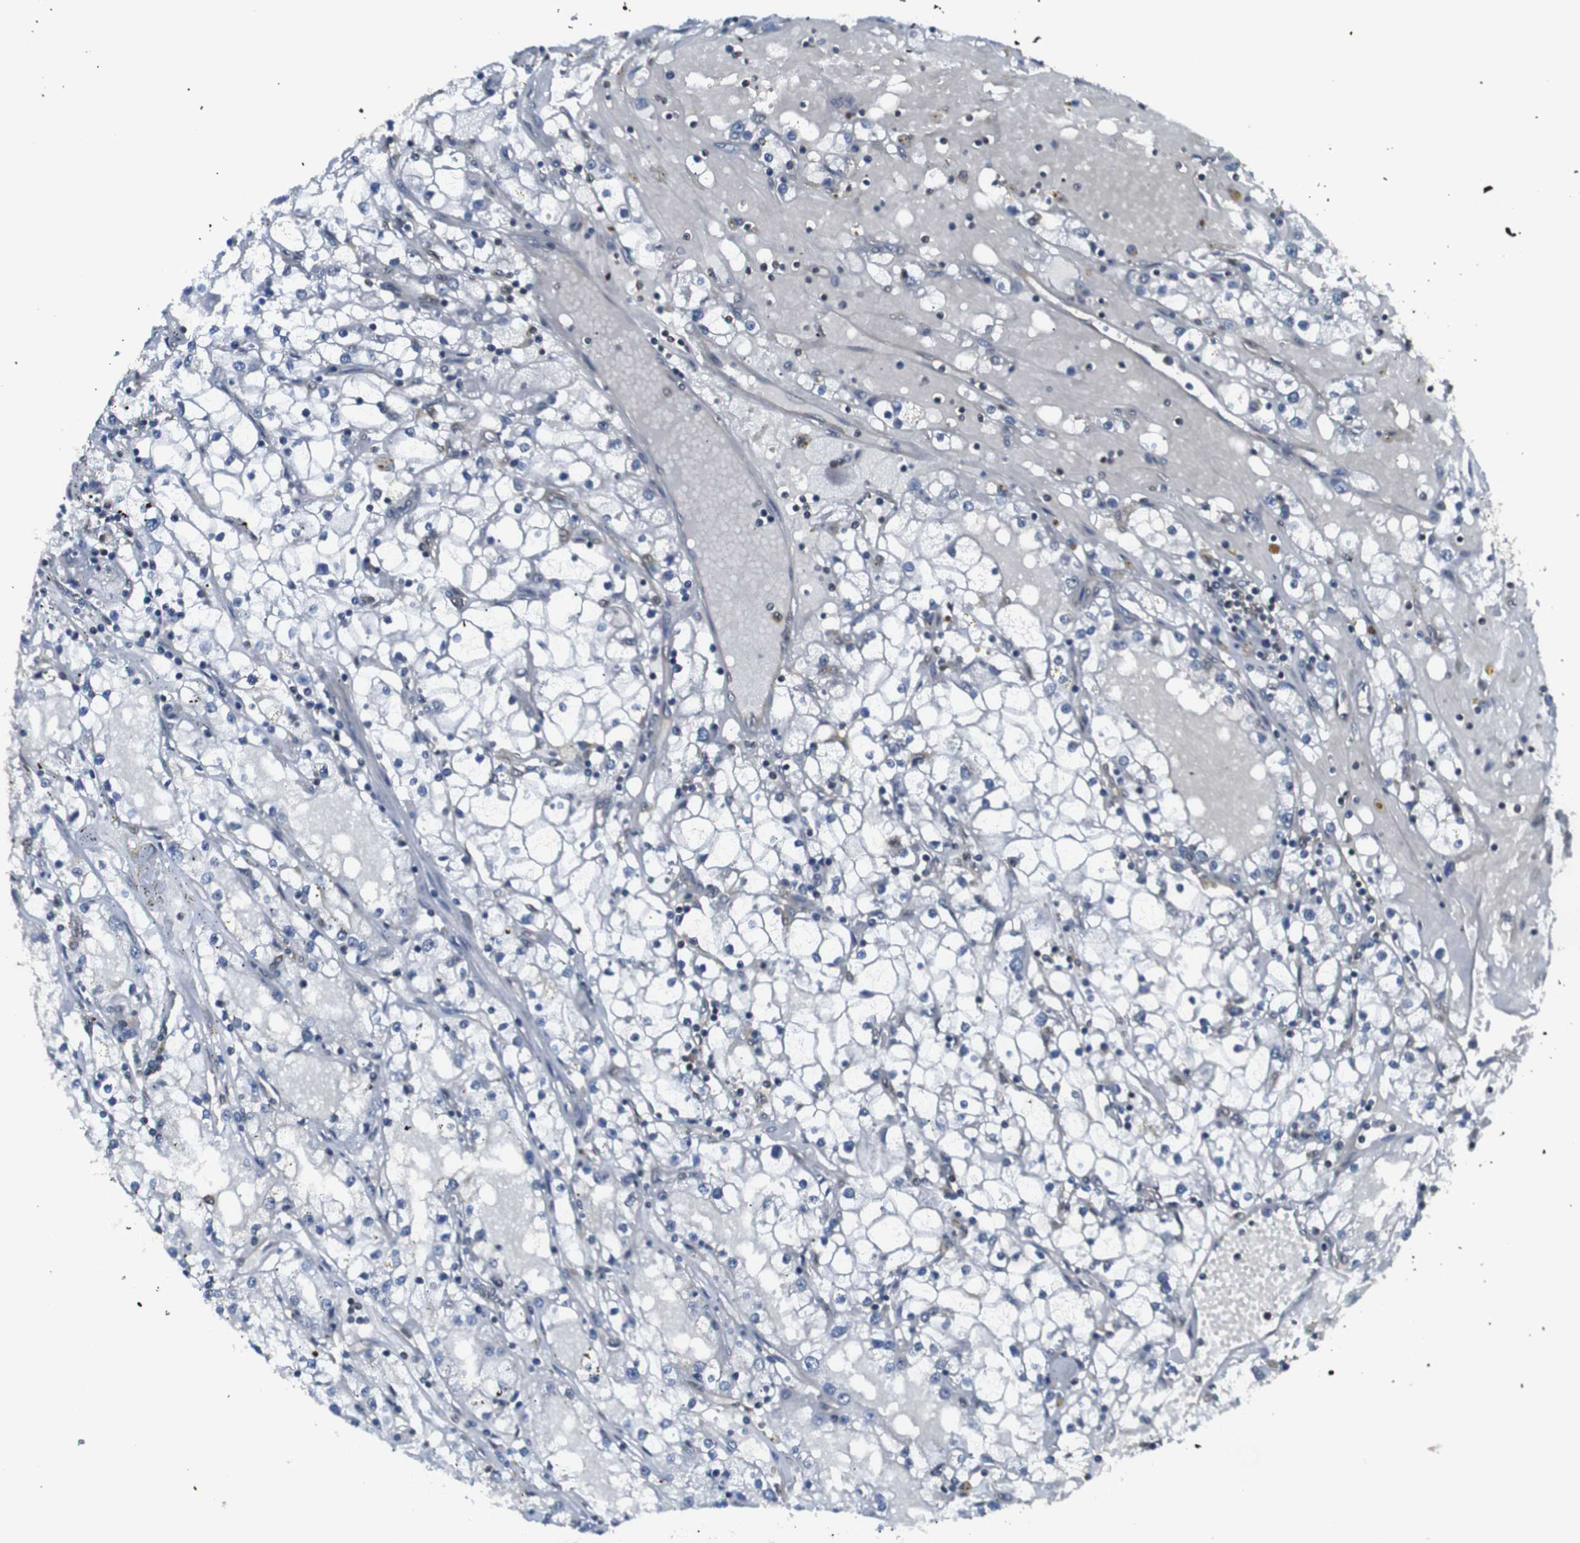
{"staining": {"intensity": "negative", "quantity": "none", "location": "none"}, "tissue": "renal cancer", "cell_type": "Tumor cells", "image_type": "cancer", "snomed": [{"axis": "morphology", "description": "Adenocarcinoma, NOS"}, {"axis": "topography", "description": "Kidney"}], "caption": "A high-resolution micrograph shows immunohistochemistry (IHC) staining of renal cancer (adenocarcinoma), which exhibits no significant positivity in tumor cells.", "gene": "UBXN1", "patient": {"sex": "male", "age": 56}}